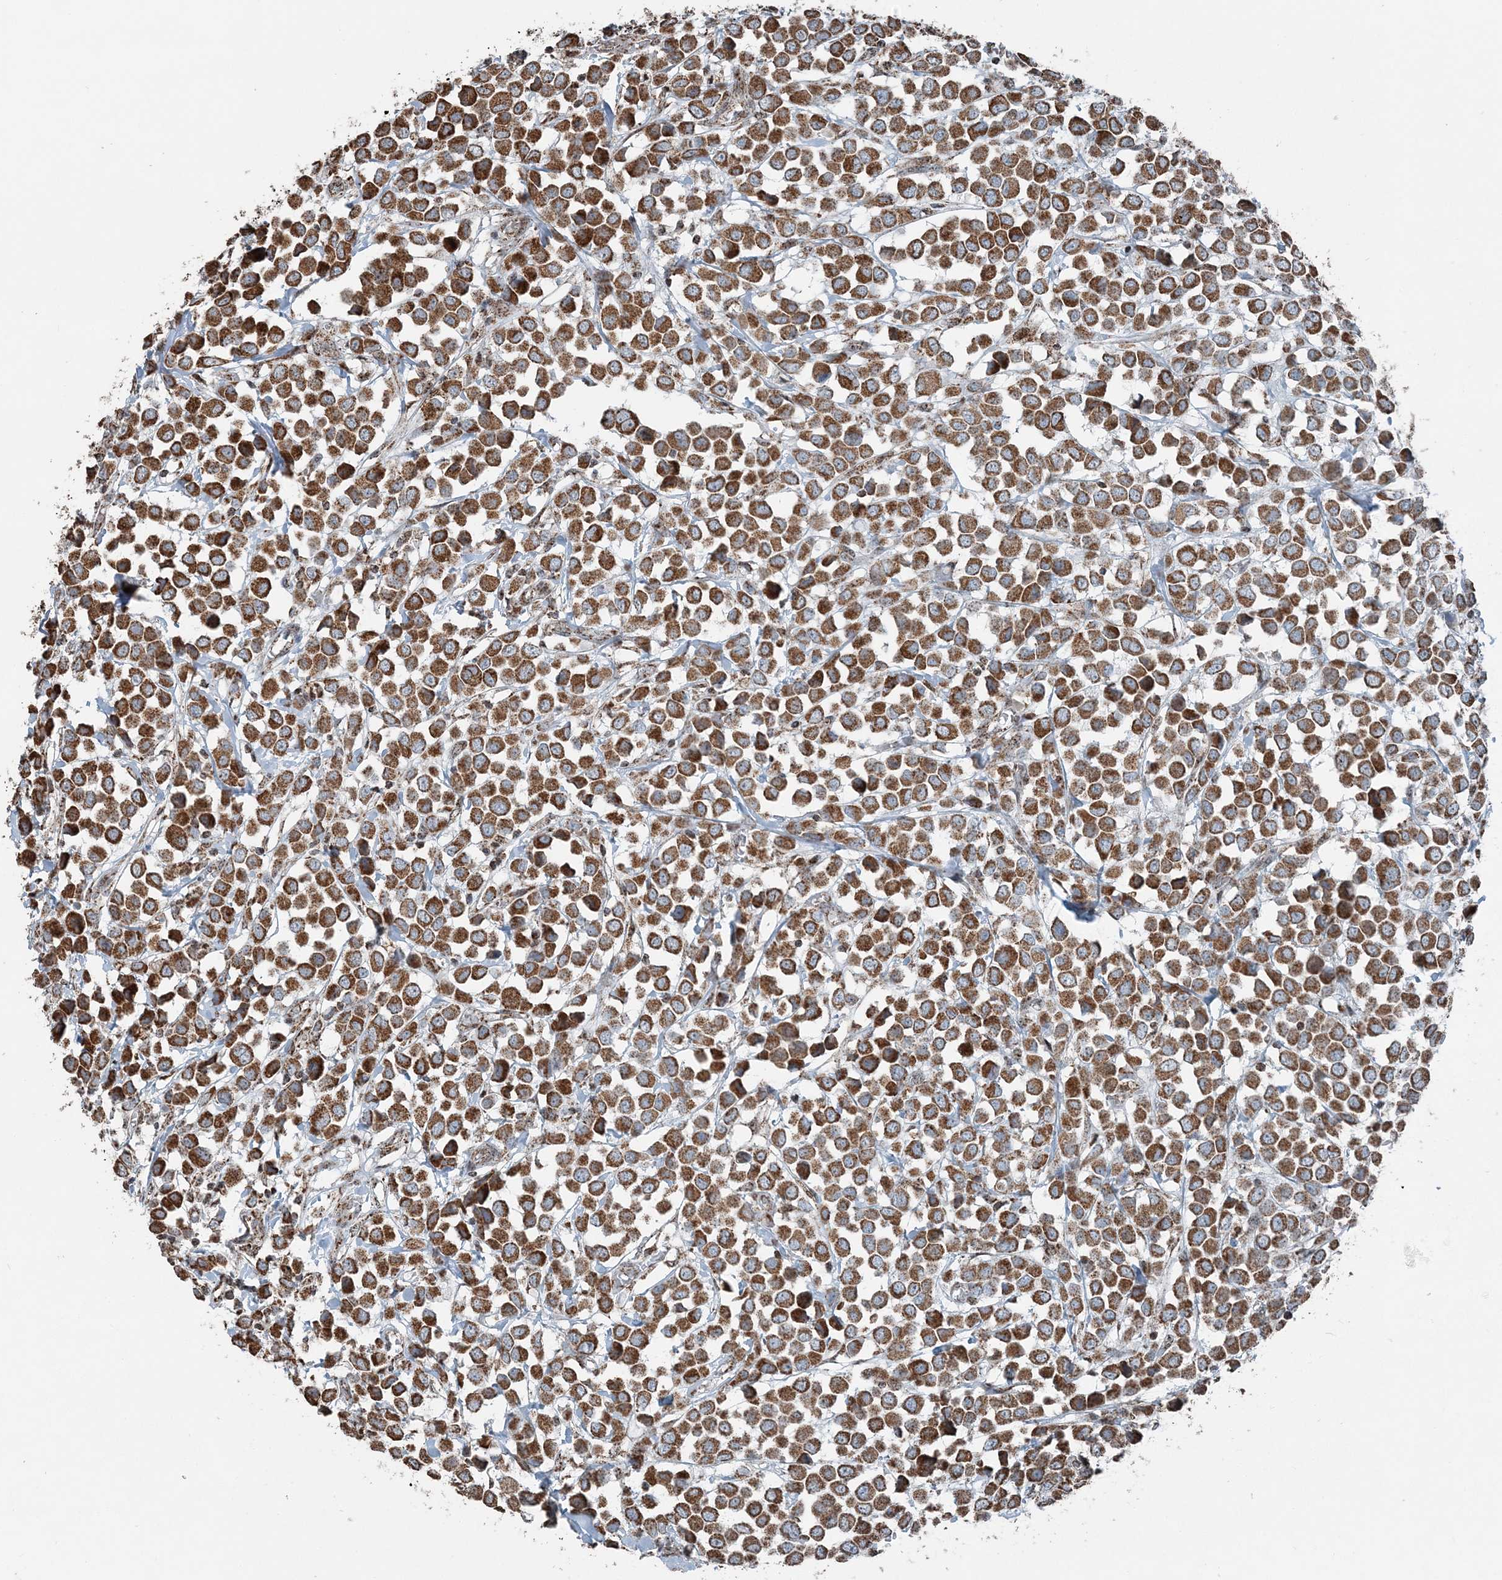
{"staining": {"intensity": "strong", "quantity": ">75%", "location": "cytoplasmic/membranous"}, "tissue": "breast cancer", "cell_type": "Tumor cells", "image_type": "cancer", "snomed": [{"axis": "morphology", "description": "Duct carcinoma"}, {"axis": "topography", "description": "Breast"}], "caption": "A micrograph of human breast cancer (intraductal carcinoma) stained for a protein demonstrates strong cytoplasmic/membranous brown staining in tumor cells. (IHC, brightfield microscopy, high magnification).", "gene": "SUCLG1", "patient": {"sex": "female", "age": 61}}